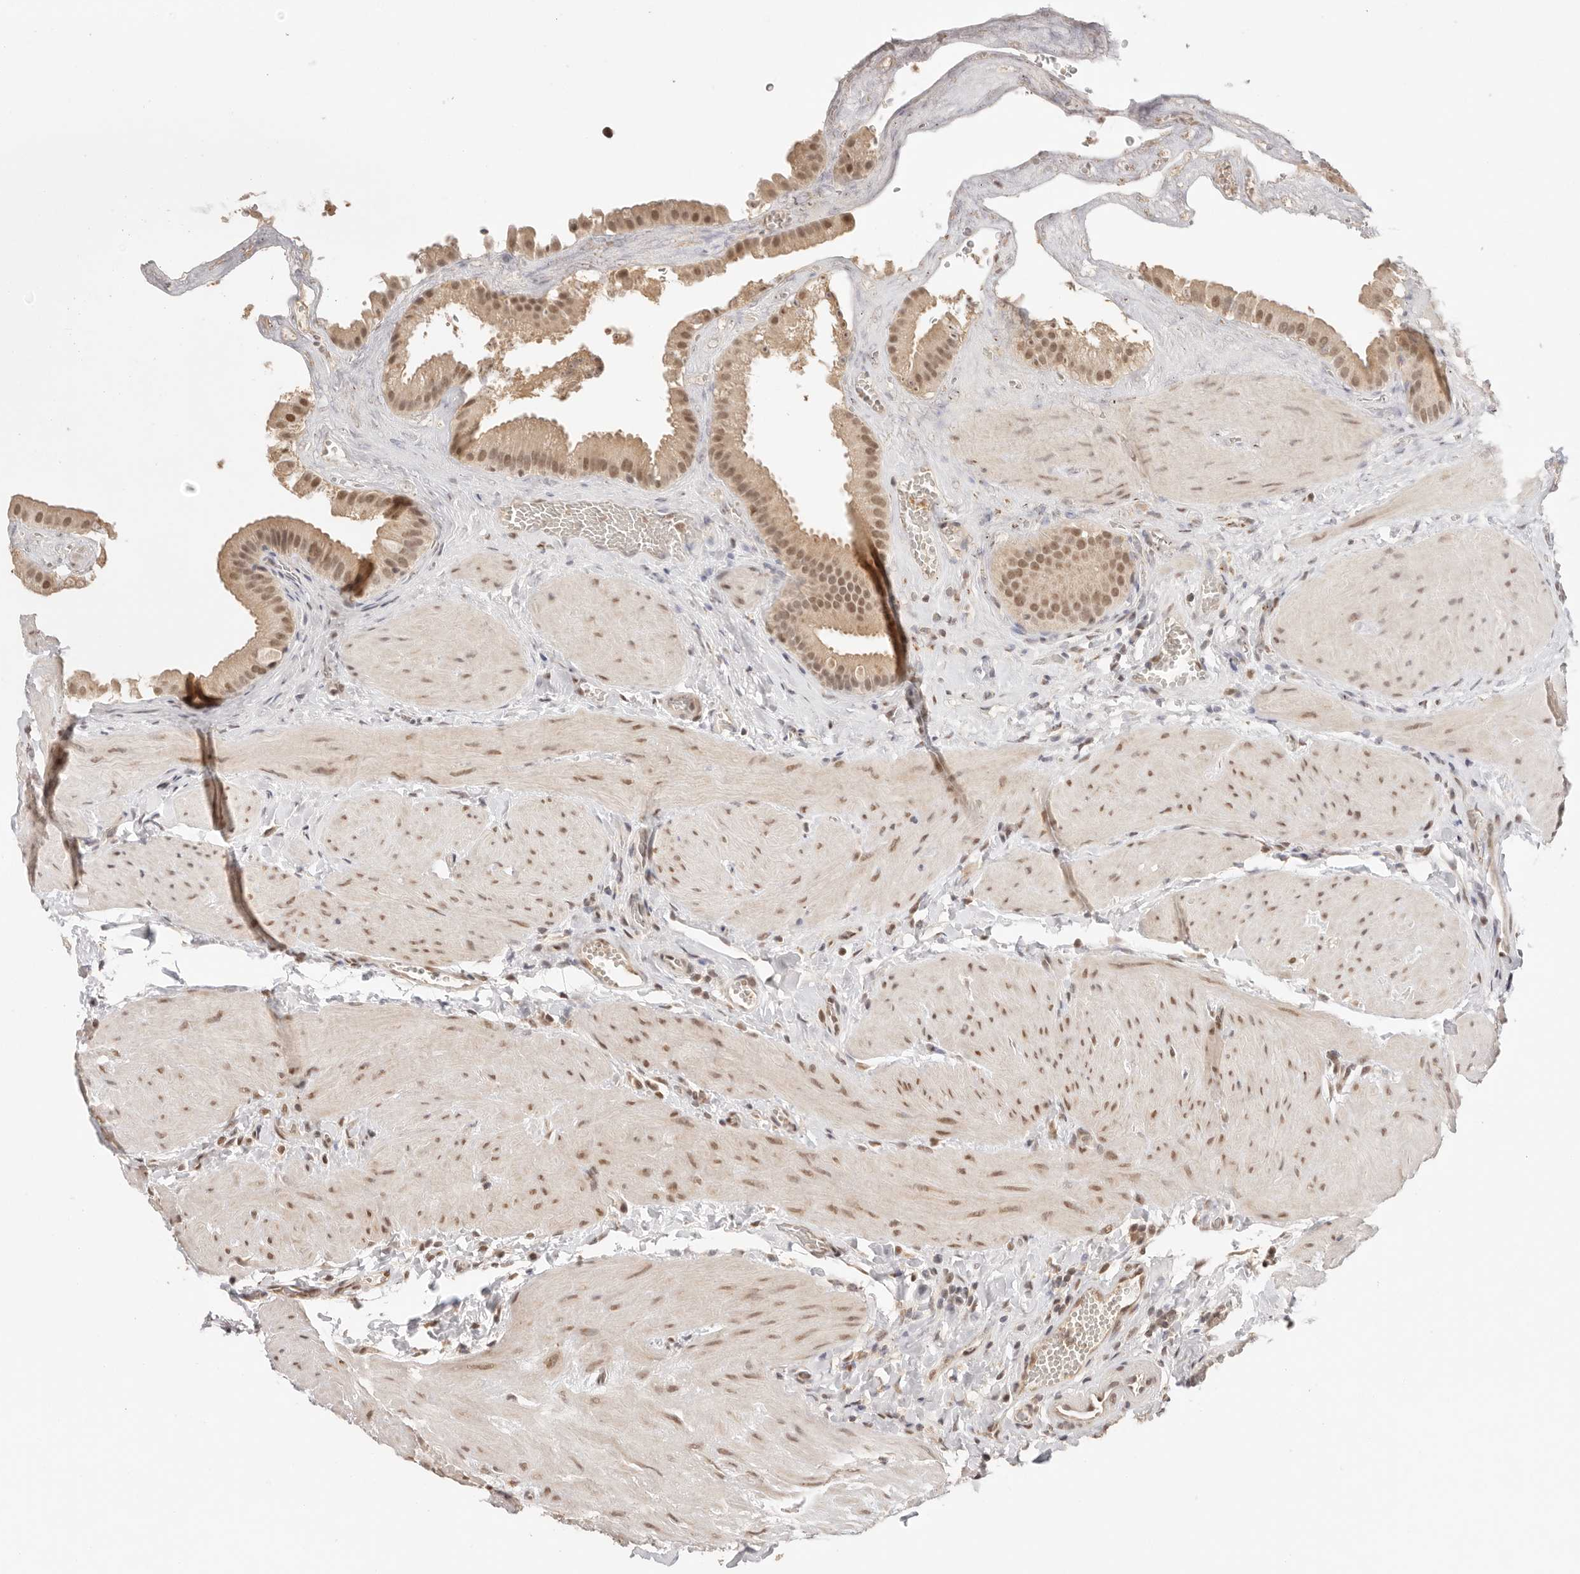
{"staining": {"intensity": "moderate", "quantity": ">75%", "location": "nuclear"}, "tissue": "gallbladder", "cell_type": "Glandular cells", "image_type": "normal", "snomed": [{"axis": "morphology", "description": "Normal tissue, NOS"}, {"axis": "topography", "description": "Gallbladder"}], "caption": "The image displays a brown stain indicating the presence of a protein in the nuclear of glandular cells in gallbladder. (DAB (3,3'-diaminobenzidine) IHC, brown staining for protein, blue staining for nuclei).", "gene": "RFC3", "patient": {"sex": "male", "age": 55}}